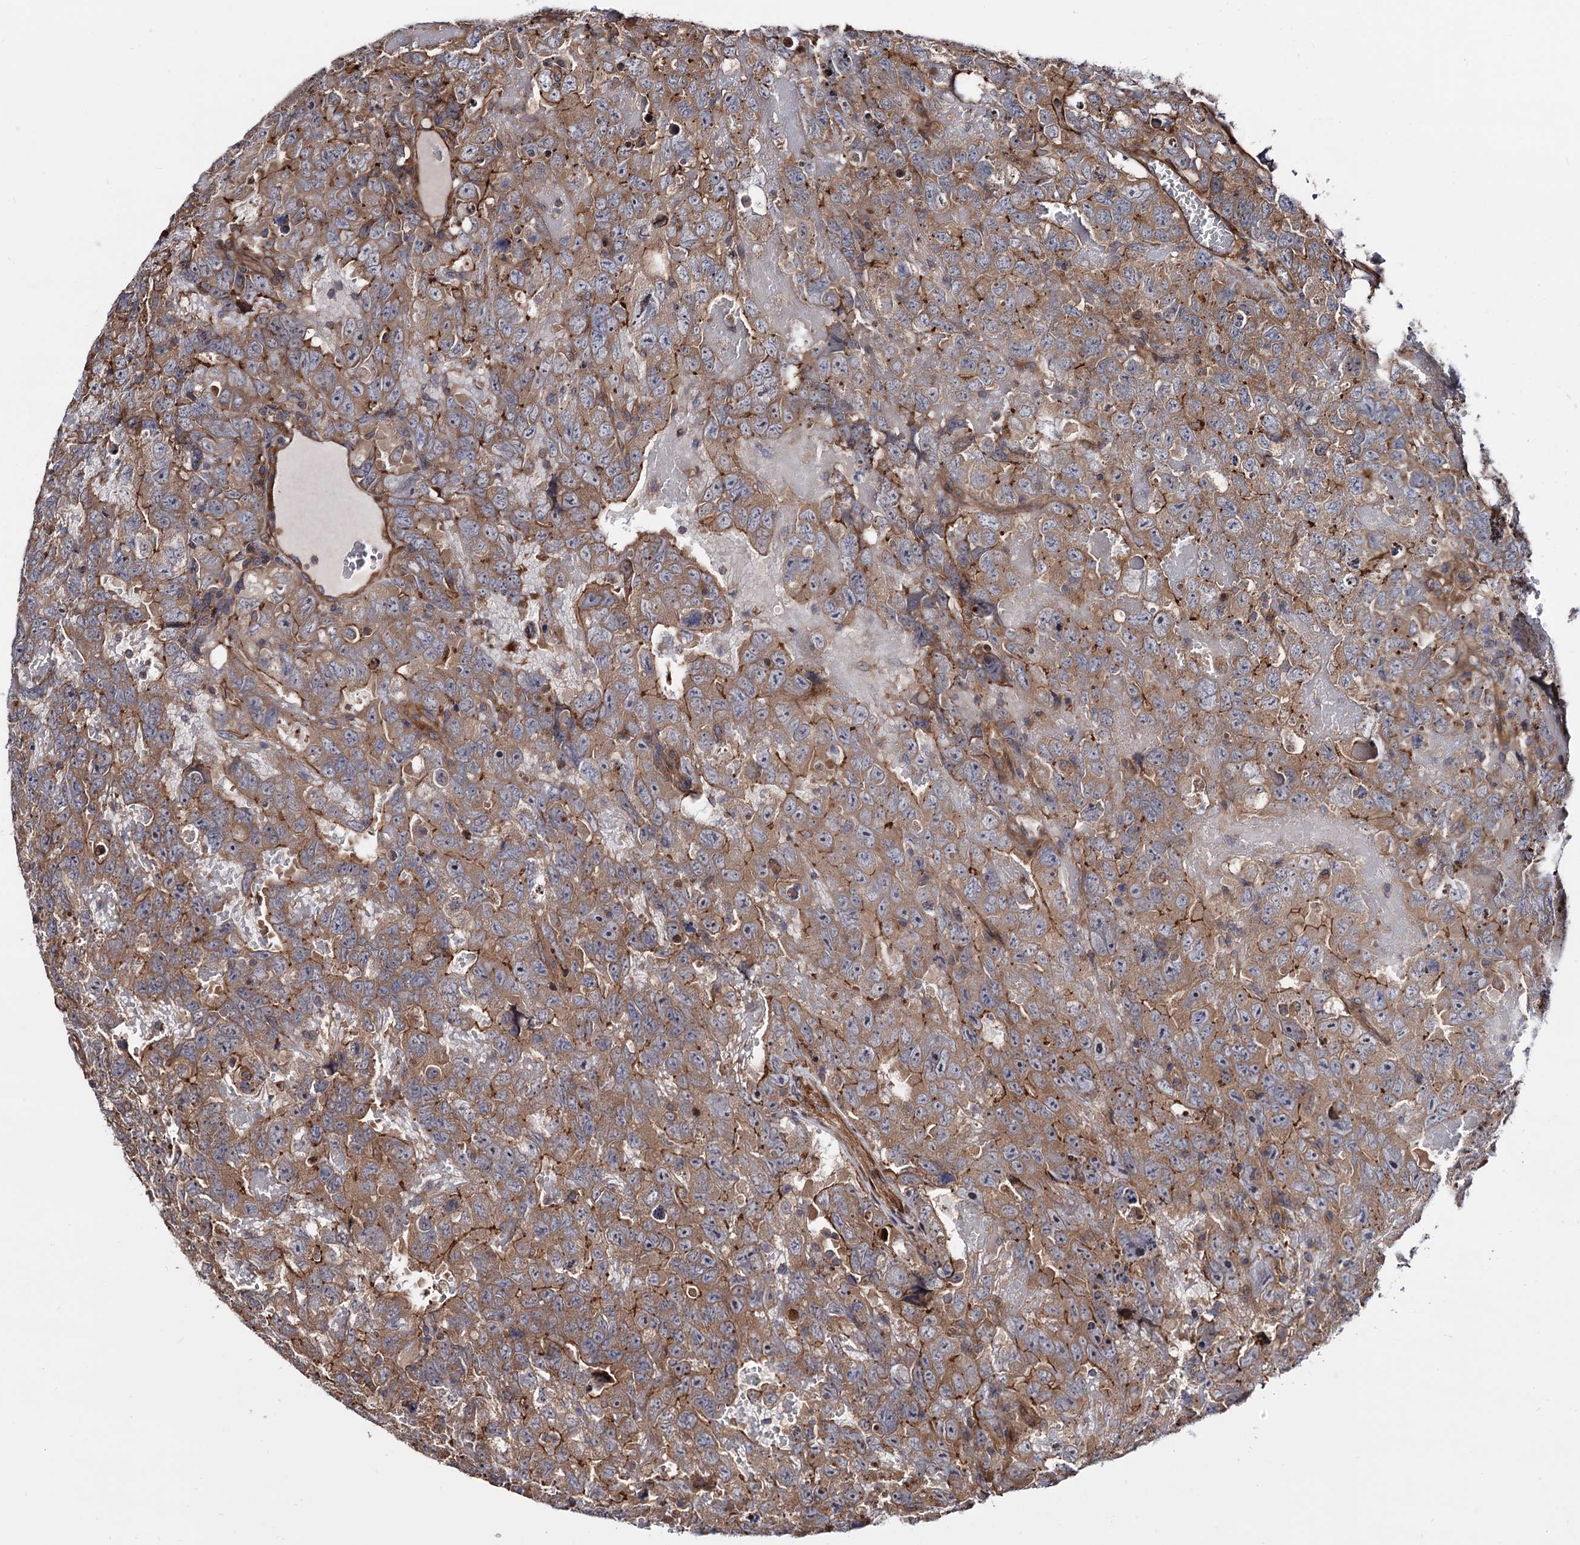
{"staining": {"intensity": "moderate", "quantity": ">75%", "location": "cytoplasmic/membranous"}, "tissue": "testis cancer", "cell_type": "Tumor cells", "image_type": "cancer", "snomed": [{"axis": "morphology", "description": "Carcinoma, Embryonal, NOS"}, {"axis": "topography", "description": "Testis"}], "caption": "High-magnification brightfield microscopy of testis cancer stained with DAB (3,3'-diaminobenzidine) (brown) and counterstained with hematoxylin (blue). tumor cells exhibit moderate cytoplasmic/membranous positivity is identified in approximately>75% of cells.", "gene": "FERMT2", "patient": {"sex": "male", "age": 45}}